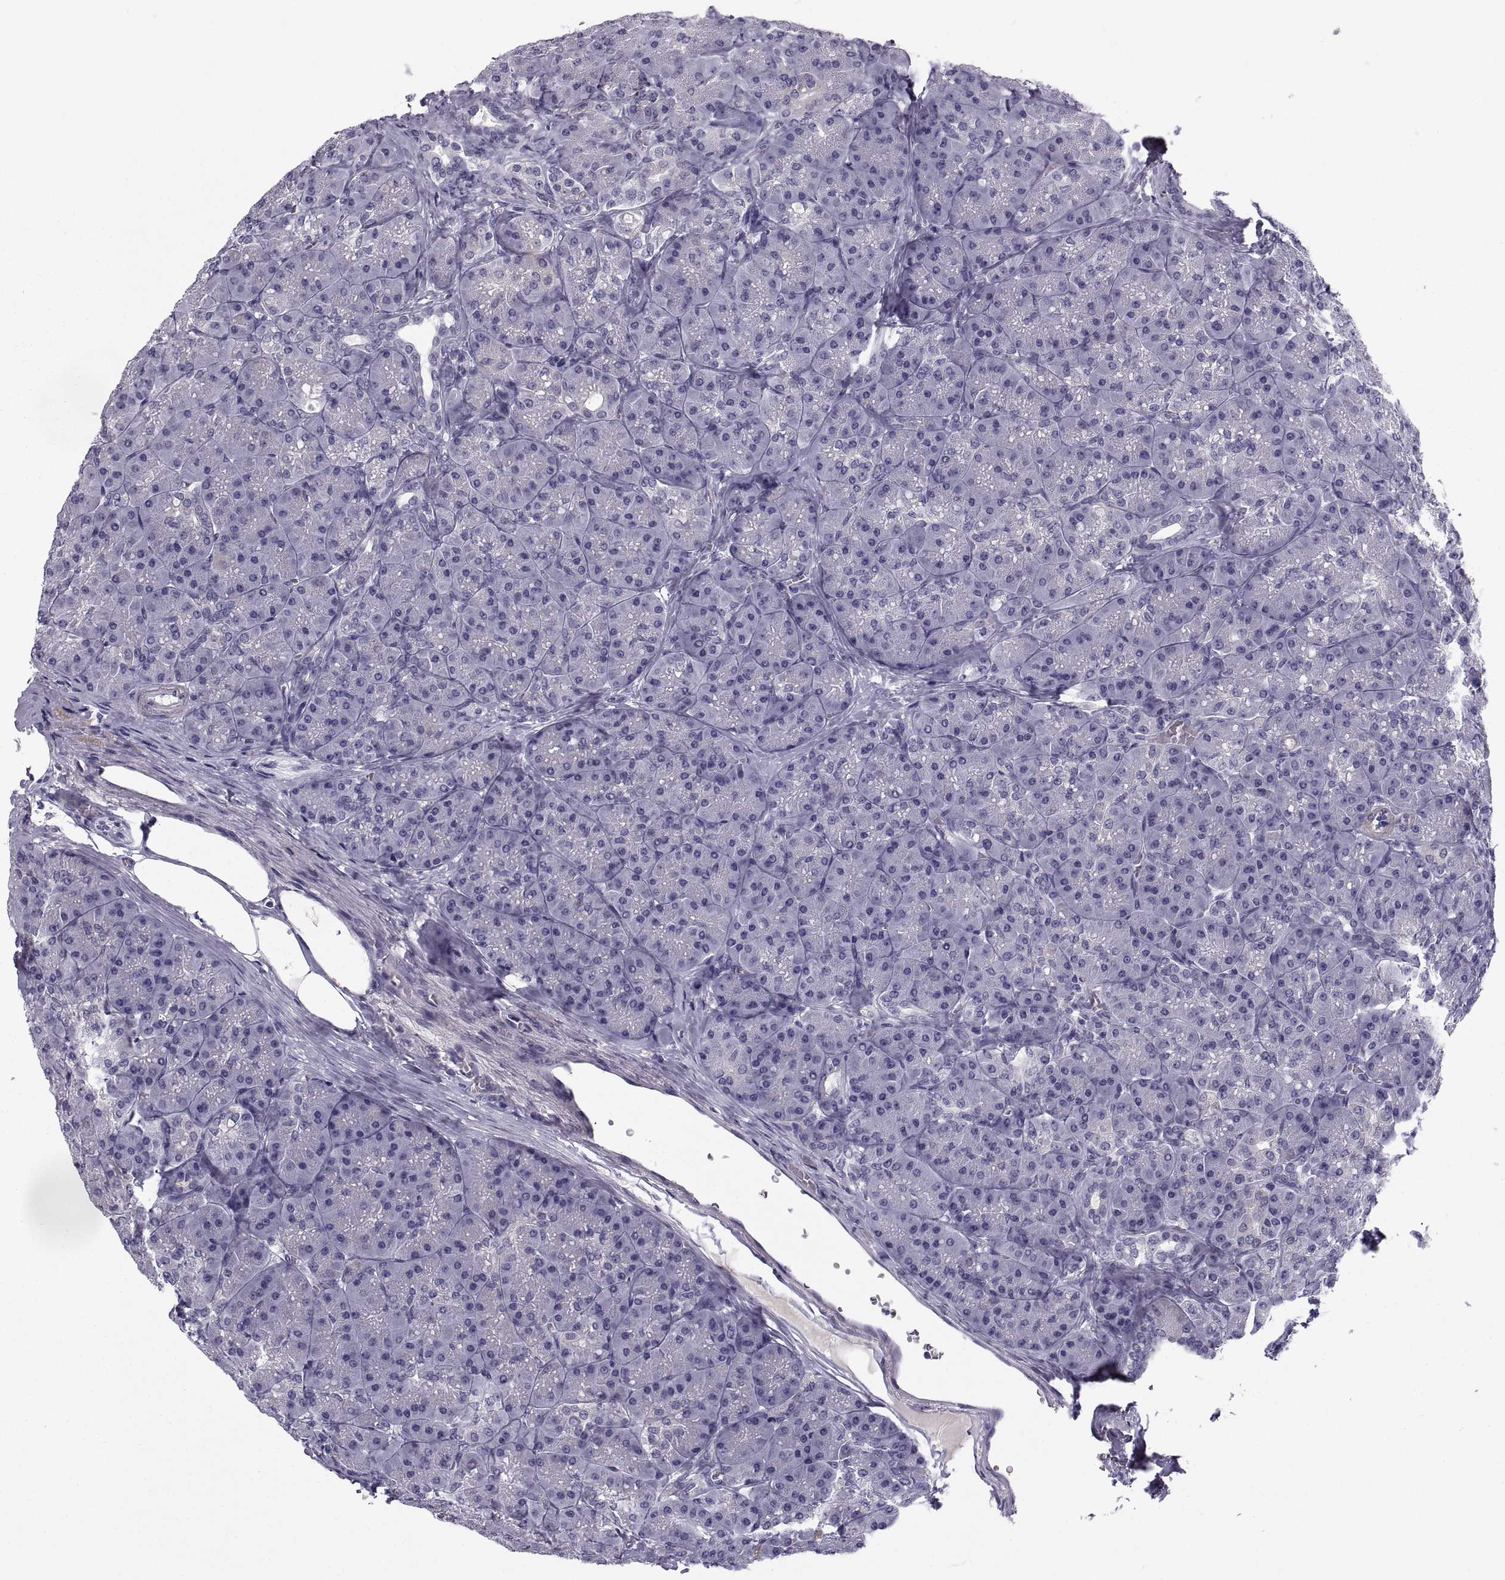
{"staining": {"intensity": "negative", "quantity": "none", "location": "none"}, "tissue": "pancreas", "cell_type": "Exocrine glandular cells", "image_type": "normal", "snomed": [{"axis": "morphology", "description": "Normal tissue, NOS"}, {"axis": "topography", "description": "Pancreas"}], "caption": "A high-resolution histopathology image shows IHC staining of unremarkable pancreas, which demonstrates no significant staining in exocrine glandular cells.", "gene": "PDZRN4", "patient": {"sex": "male", "age": 57}}